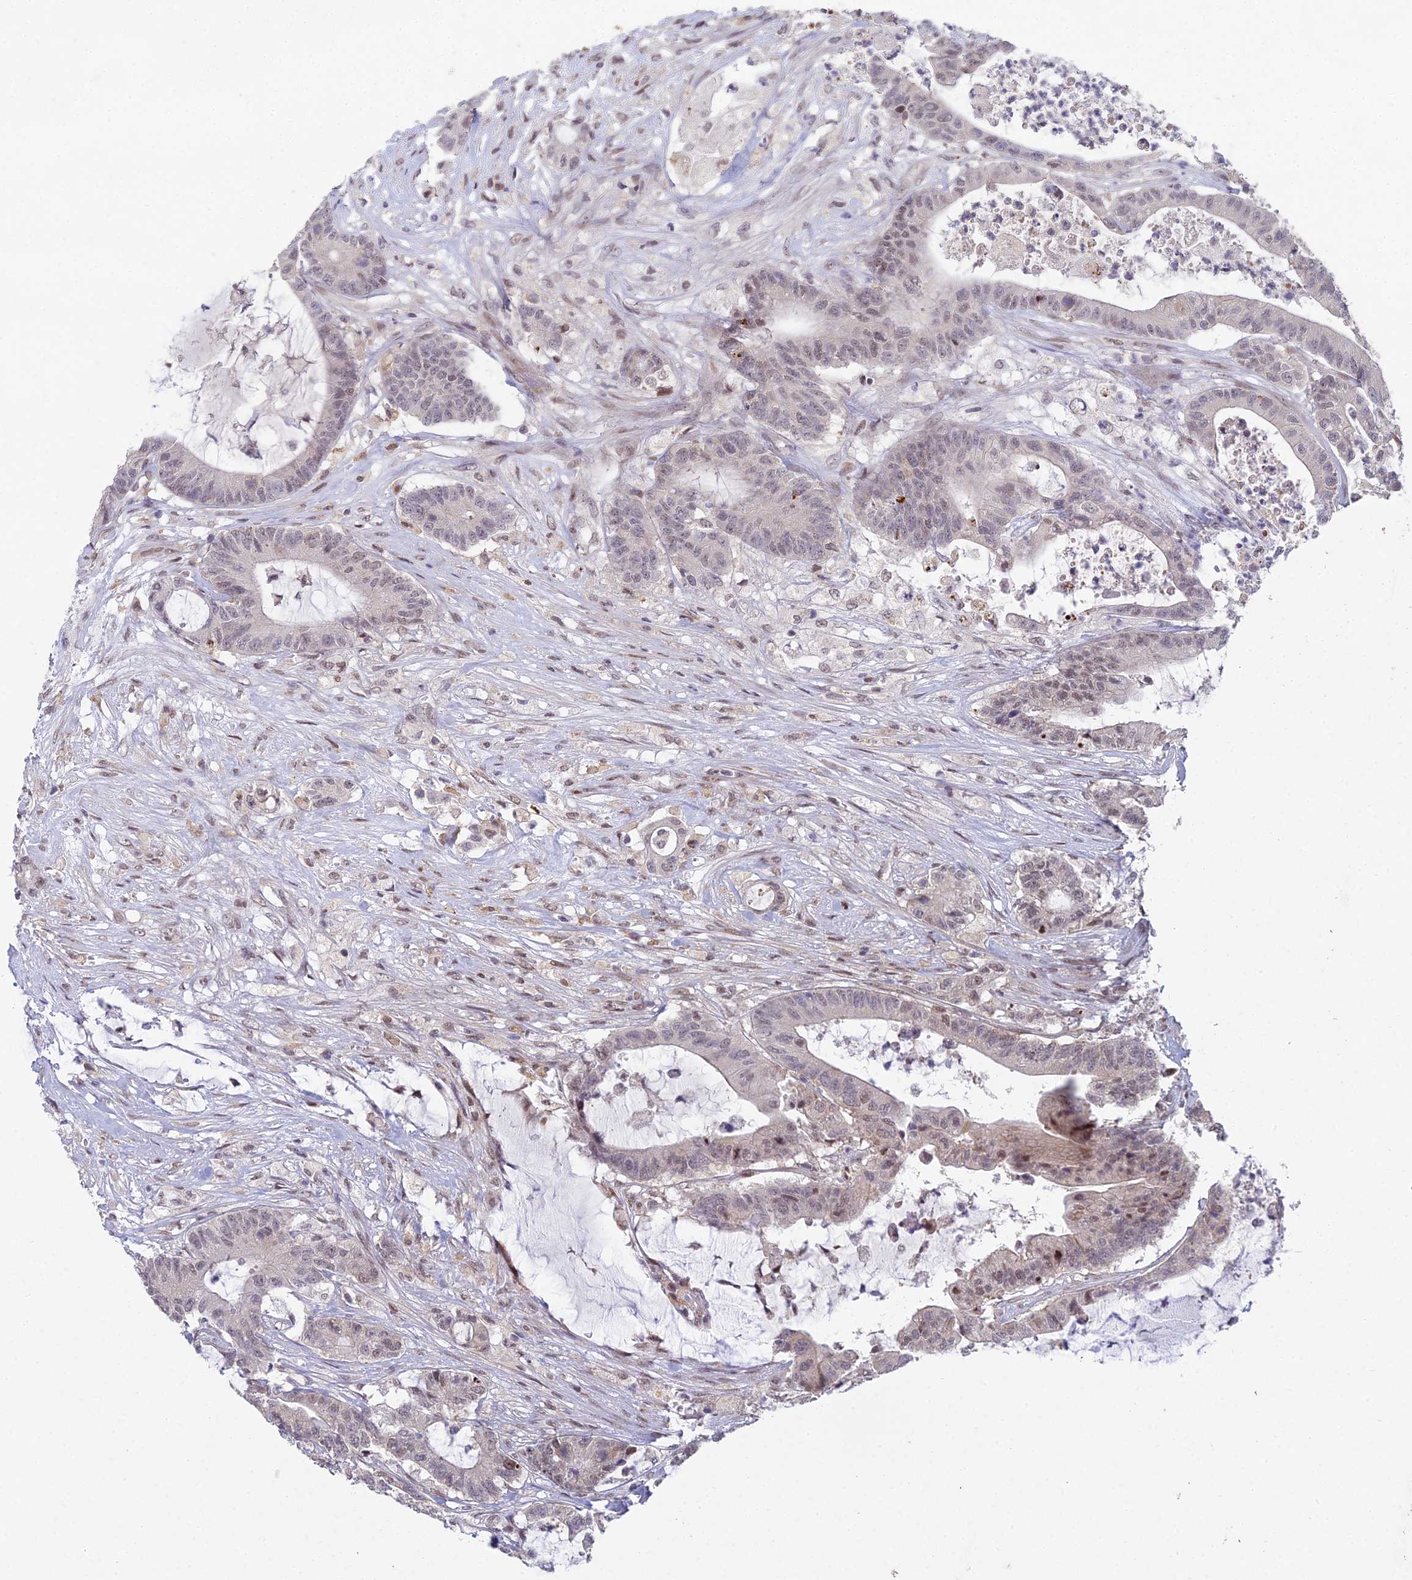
{"staining": {"intensity": "weak", "quantity": "25%-75%", "location": "nuclear"}, "tissue": "colorectal cancer", "cell_type": "Tumor cells", "image_type": "cancer", "snomed": [{"axis": "morphology", "description": "Adenocarcinoma, NOS"}, {"axis": "topography", "description": "Colon"}], "caption": "An immunohistochemistry micrograph of neoplastic tissue is shown. Protein staining in brown shows weak nuclear positivity in colorectal cancer within tumor cells.", "gene": "ABHD17A", "patient": {"sex": "female", "age": 84}}